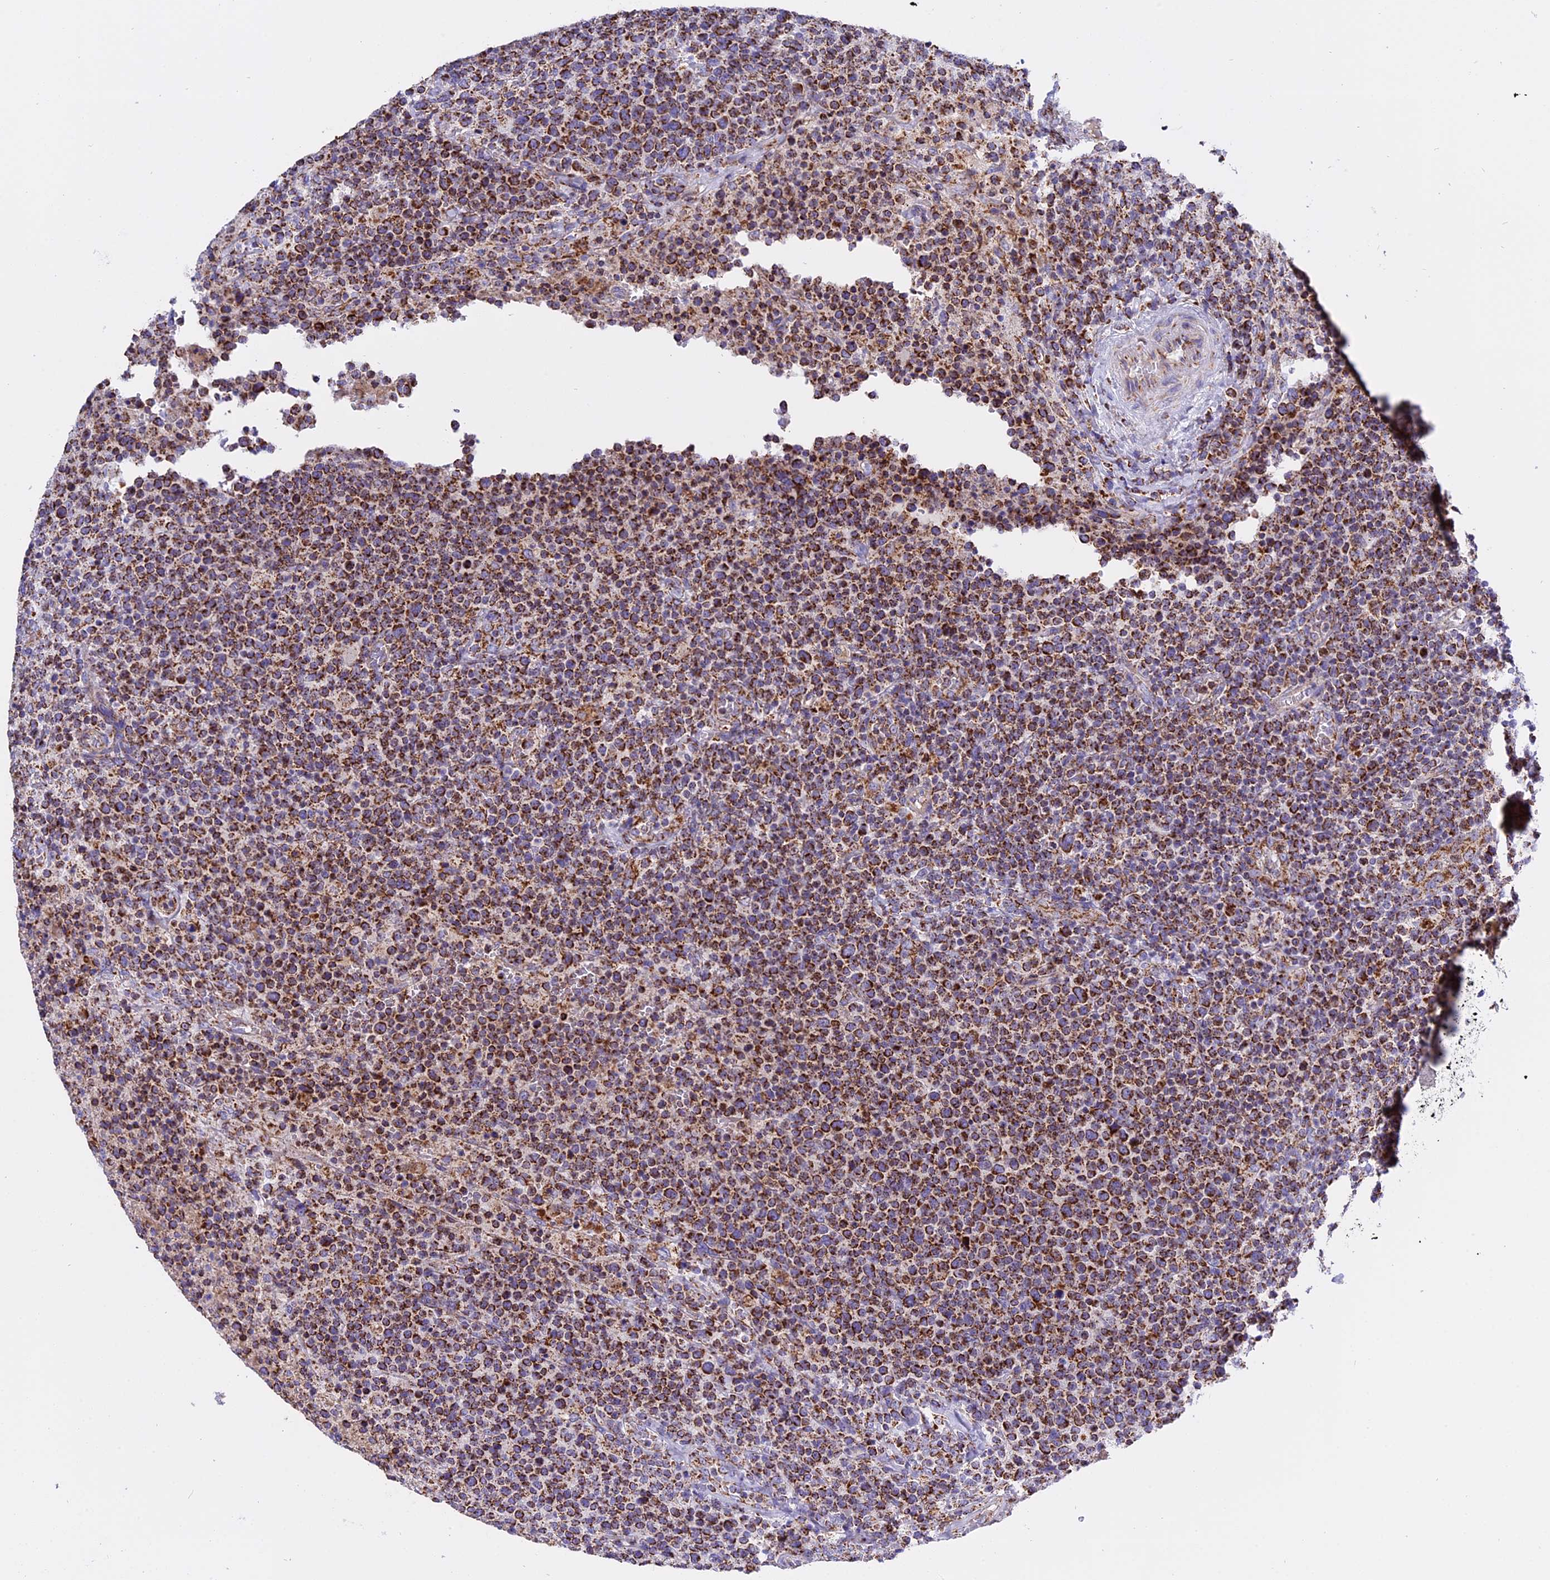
{"staining": {"intensity": "strong", "quantity": ">75%", "location": "cytoplasmic/membranous"}, "tissue": "lymphoma", "cell_type": "Tumor cells", "image_type": "cancer", "snomed": [{"axis": "morphology", "description": "Malignant lymphoma, non-Hodgkin's type, High grade"}, {"axis": "topography", "description": "Lymph node"}], "caption": "Lymphoma stained with a brown dye exhibits strong cytoplasmic/membranous positive staining in about >75% of tumor cells.", "gene": "MRPS34", "patient": {"sex": "male", "age": 61}}